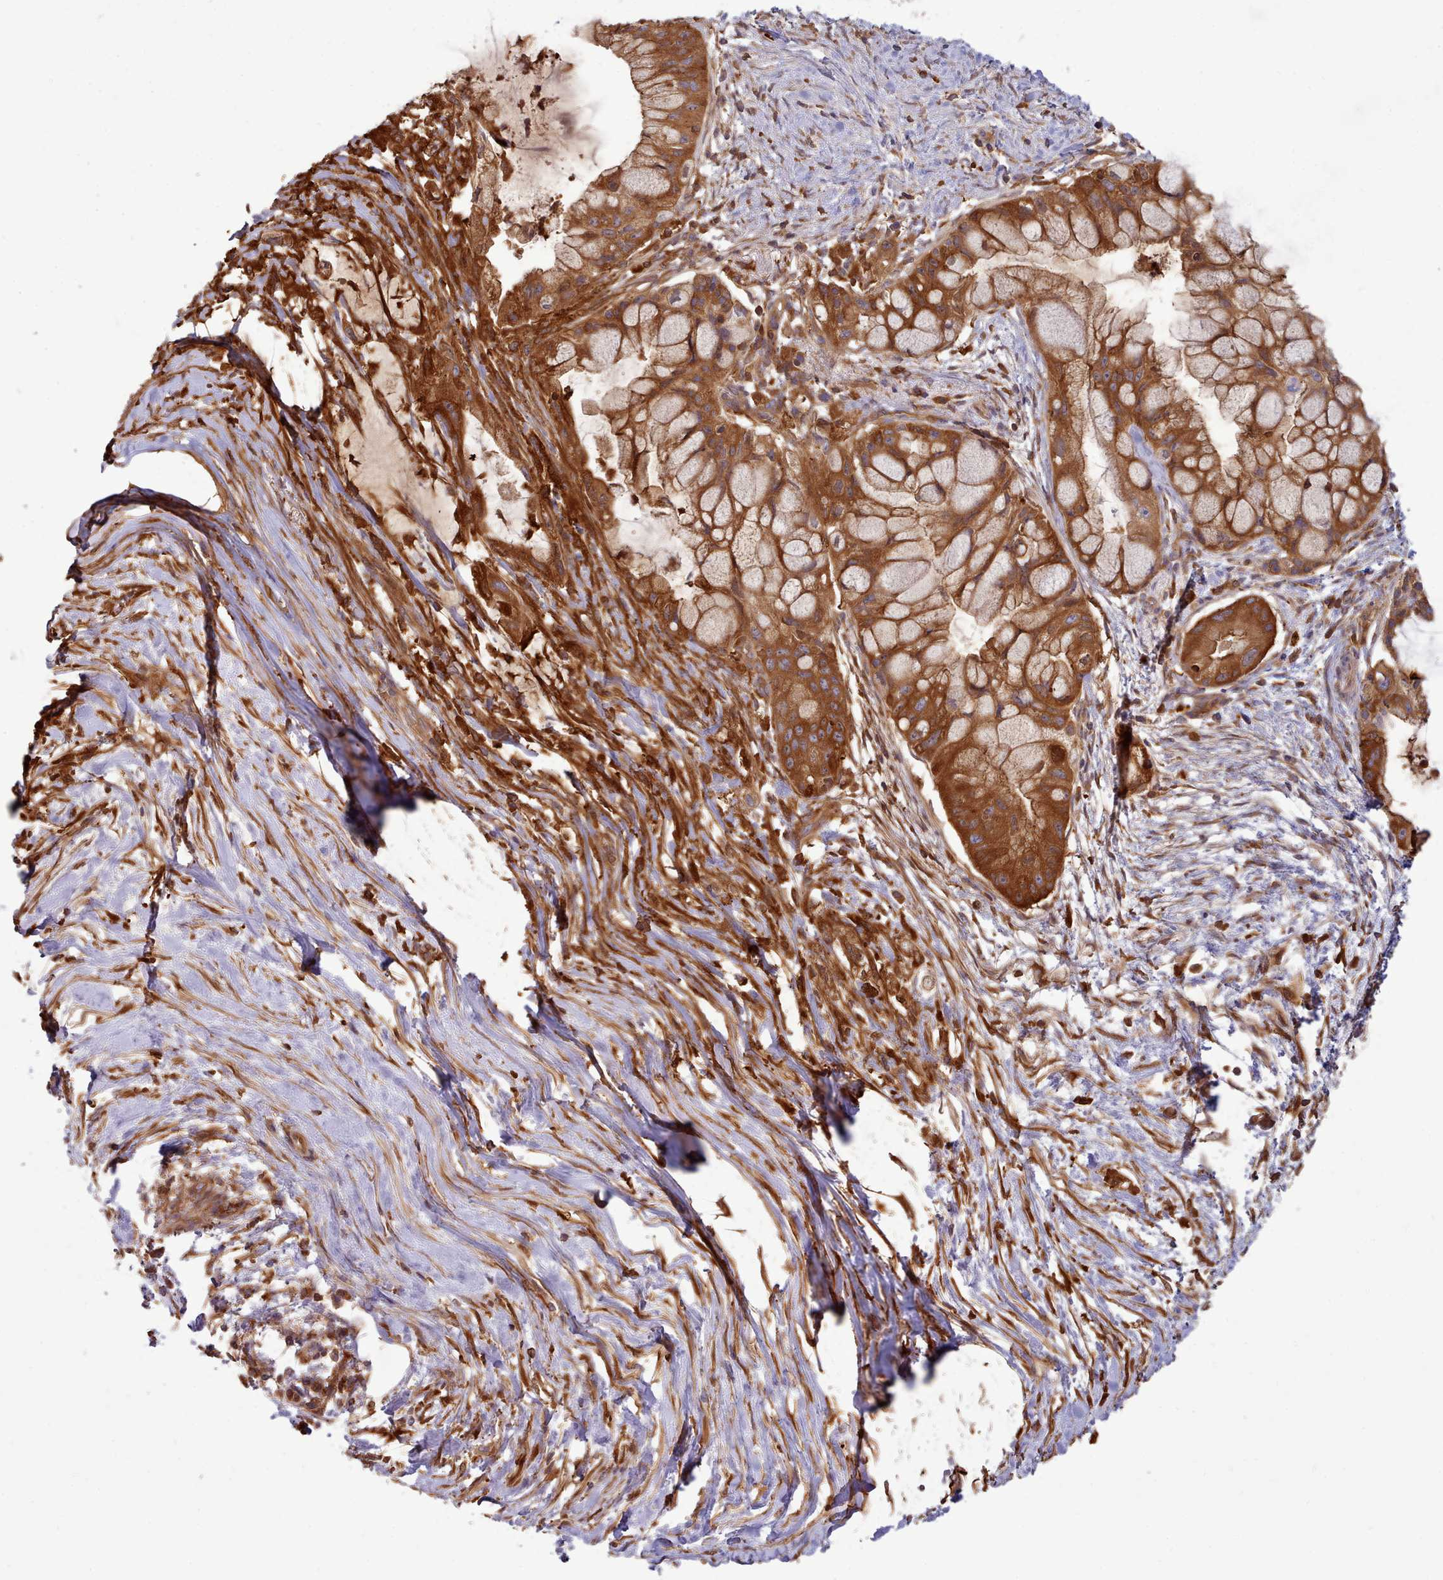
{"staining": {"intensity": "strong", "quantity": ">75%", "location": "cytoplasmic/membranous"}, "tissue": "pancreatic cancer", "cell_type": "Tumor cells", "image_type": "cancer", "snomed": [{"axis": "morphology", "description": "Adenocarcinoma, NOS"}, {"axis": "topography", "description": "Pancreas"}], "caption": "Pancreatic cancer tissue shows strong cytoplasmic/membranous expression in about >75% of tumor cells The staining was performed using DAB, with brown indicating positive protein expression. Nuclei are stained blue with hematoxylin.", "gene": "SLC4A9", "patient": {"sex": "male", "age": 48}}